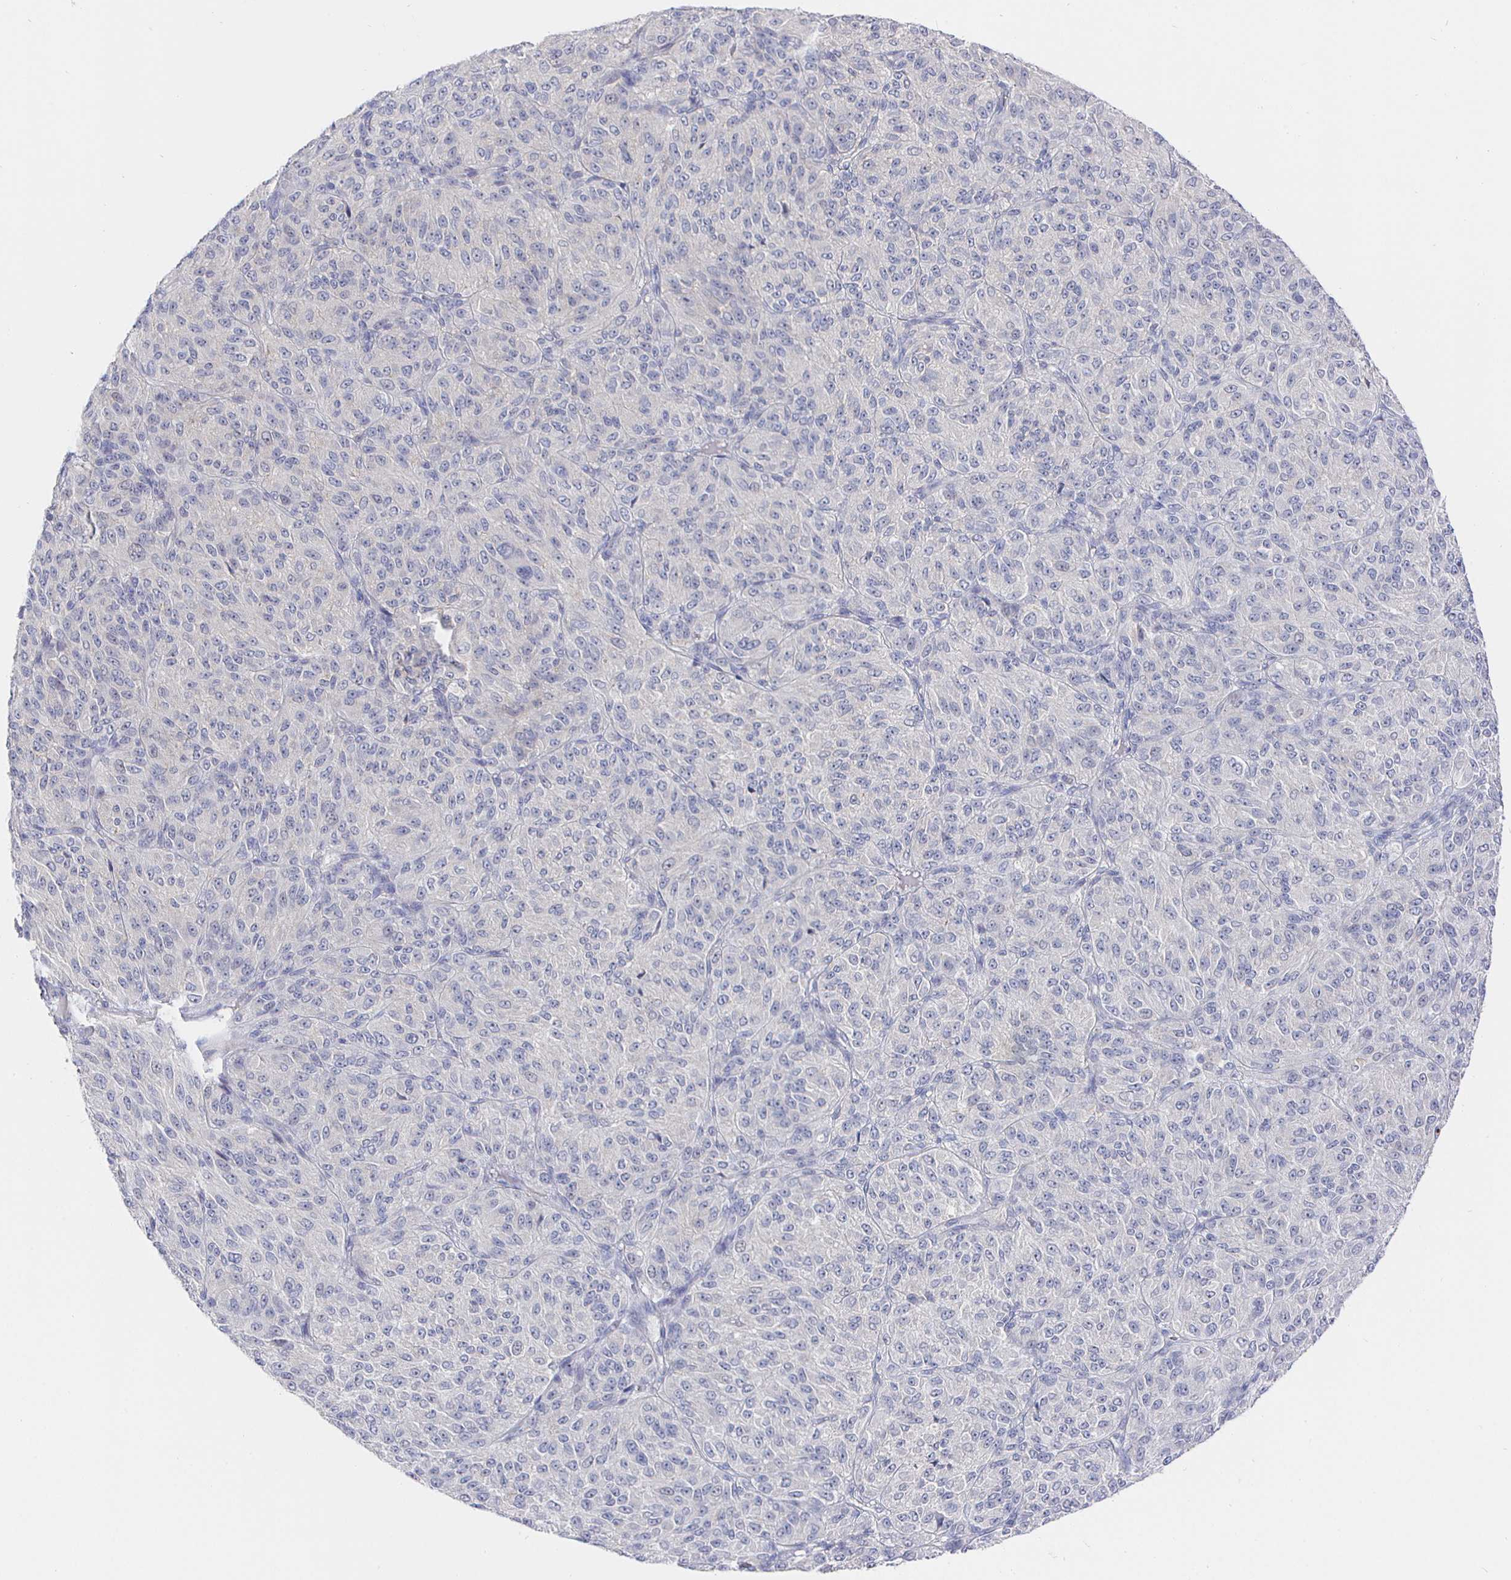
{"staining": {"intensity": "negative", "quantity": "none", "location": "none"}, "tissue": "melanoma", "cell_type": "Tumor cells", "image_type": "cancer", "snomed": [{"axis": "morphology", "description": "Malignant melanoma, Metastatic site"}, {"axis": "topography", "description": "Brain"}], "caption": "DAB immunohistochemical staining of melanoma demonstrates no significant expression in tumor cells.", "gene": "LRRC23", "patient": {"sex": "female", "age": 56}}